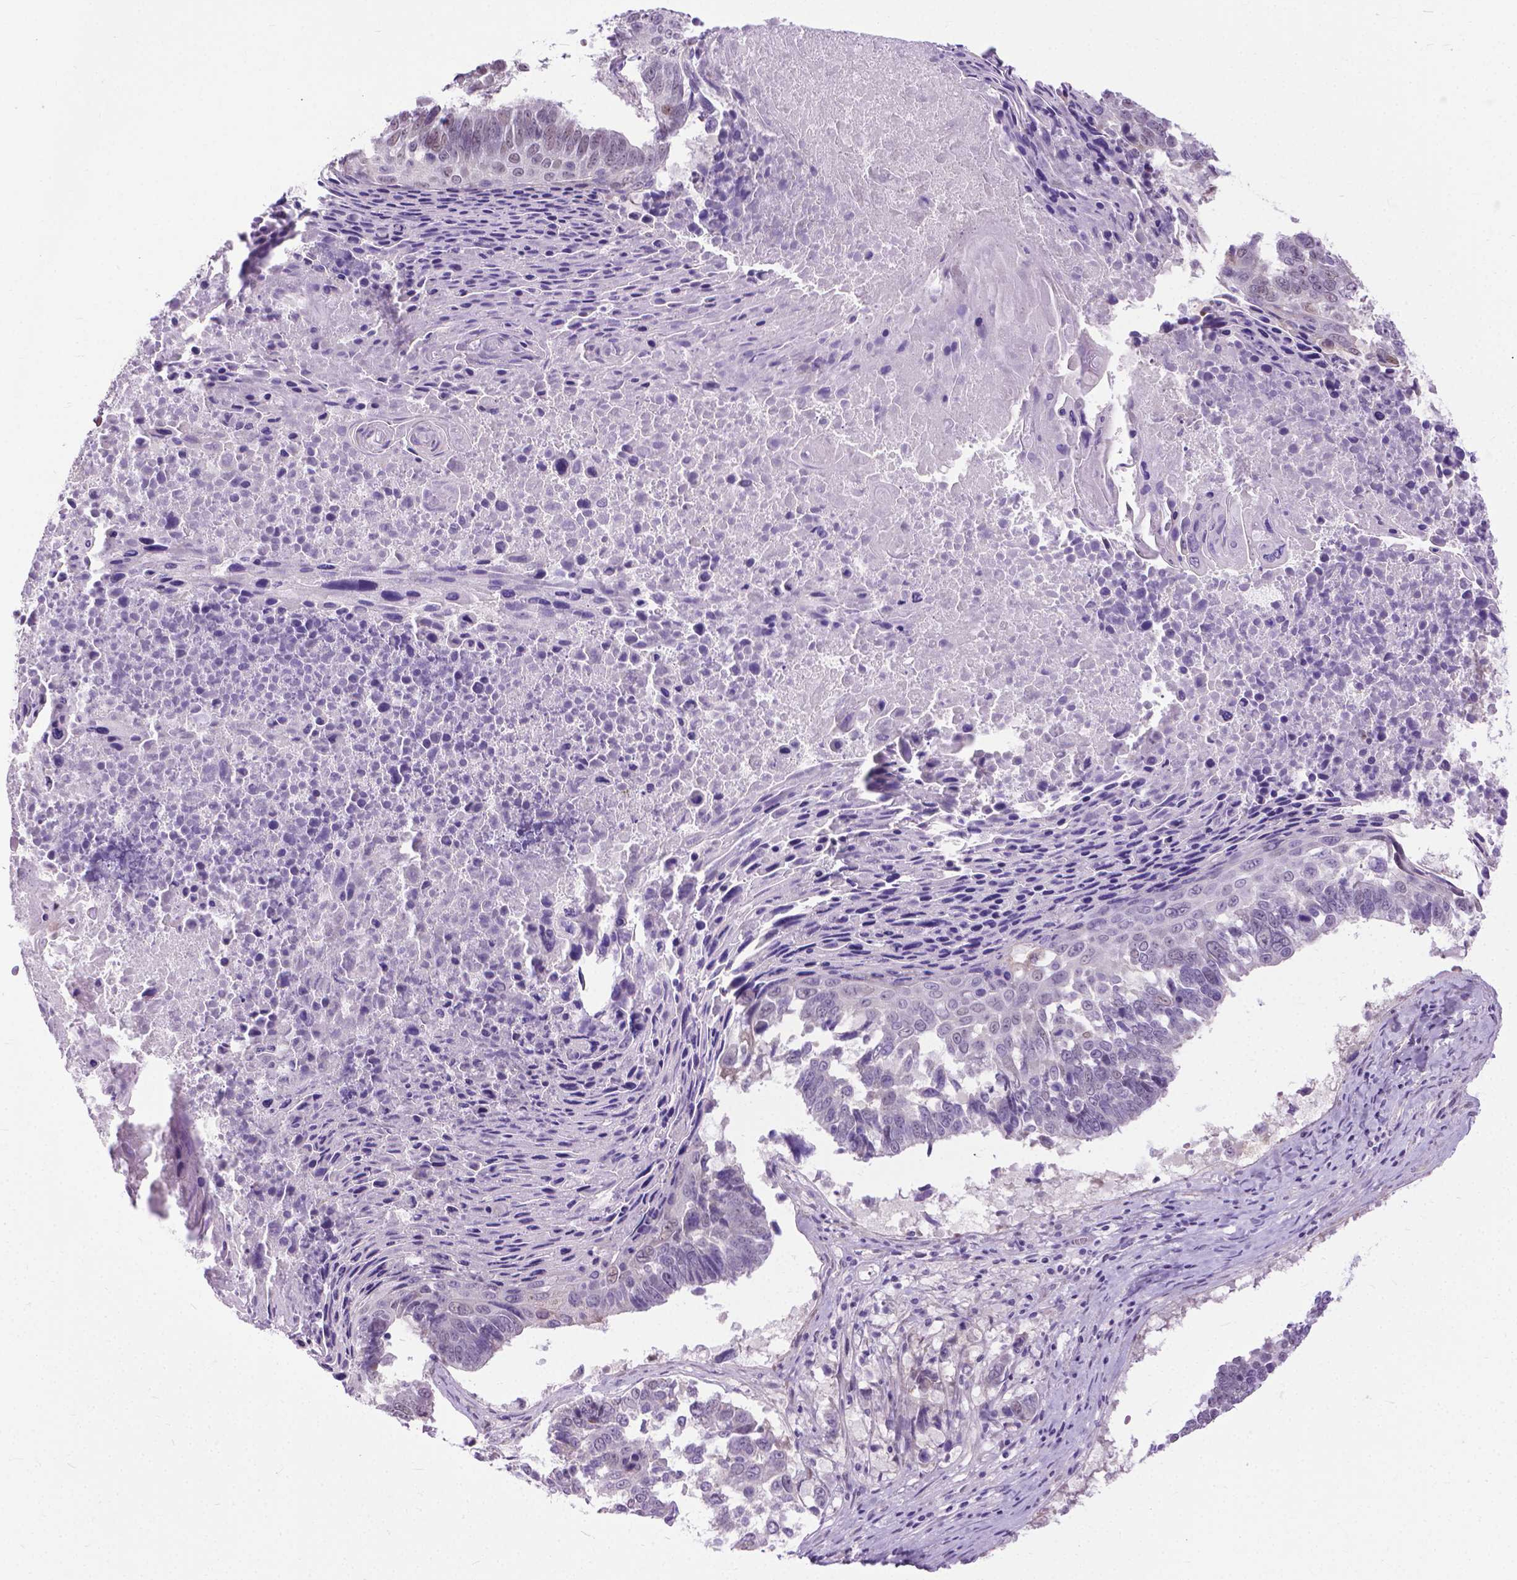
{"staining": {"intensity": "negative", "quantity": "none", "location": "none"}, "tissue": "lung cancer", "cell_type": "Tumor cells", "image_type": "cancer", "snomed": [{"axis": "morphology", "description": "Squamous cell carcinoma, NOS"}, {"axis": "topography", "description": "Lung"}], "caption": "IHC of human lung squamous cell carcinoma reveals no expression in tumor cells.", "gene": "APCDD1L", "patient": {"sex": "male", "age": 73}}